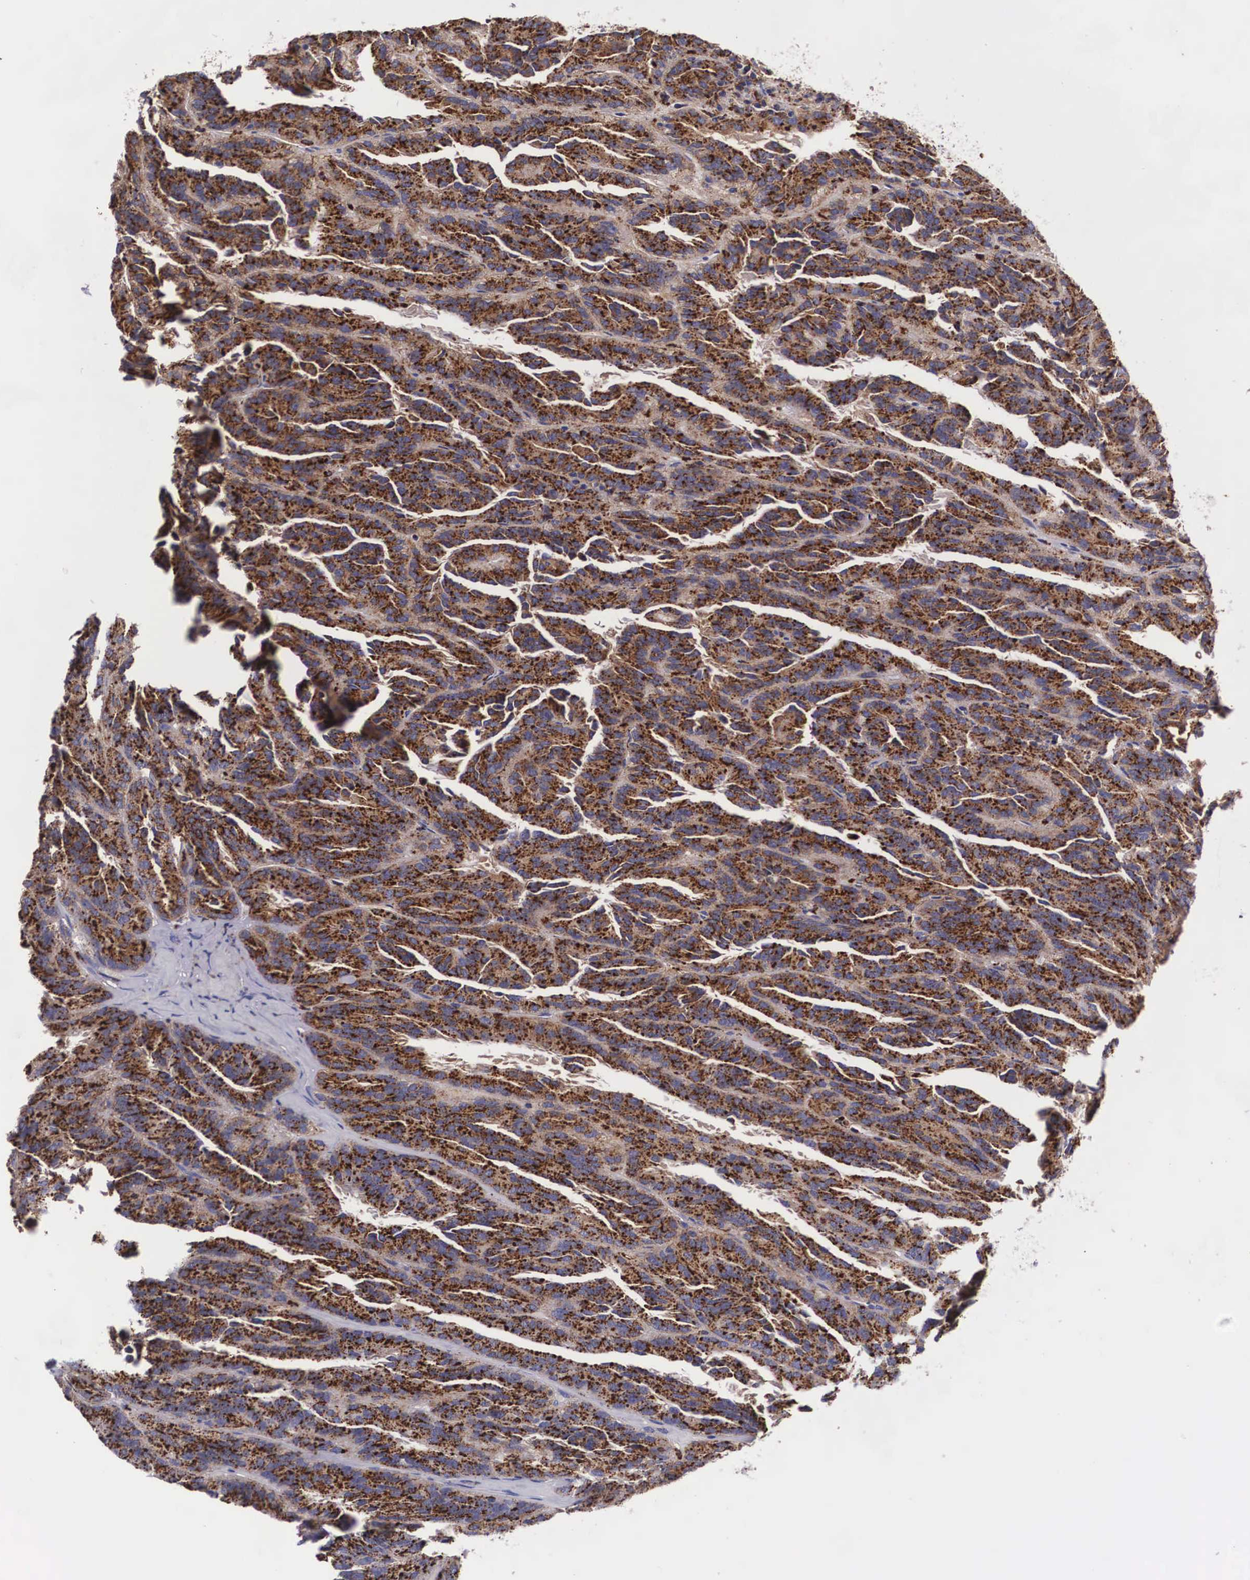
{"staining": {"intensity": "strong", "quantity": ">75%", "location": "cytoplasmic/membranous"}, "tissue": "renal cancer", "cell_type": "Tumor cells", "image_type": "cancer", "snomed": [{"axis": "morphology", "description": "Adenocarcinoma, NOS"}, {"axis": "topography", "description": "Kidney"}], "caption": "Immunohistochemistry image of neoplastic tissue: human renal adenocarcinoma stained using immunohistochemistry displays high levels of strong protein expression localized specifically in the cytoplasmic/membranous of tumor cells, appearing as a cytoplasmic/membranous brown color.", "gene": "NAGA", "patient": {"sex": "male", "age": 46}}